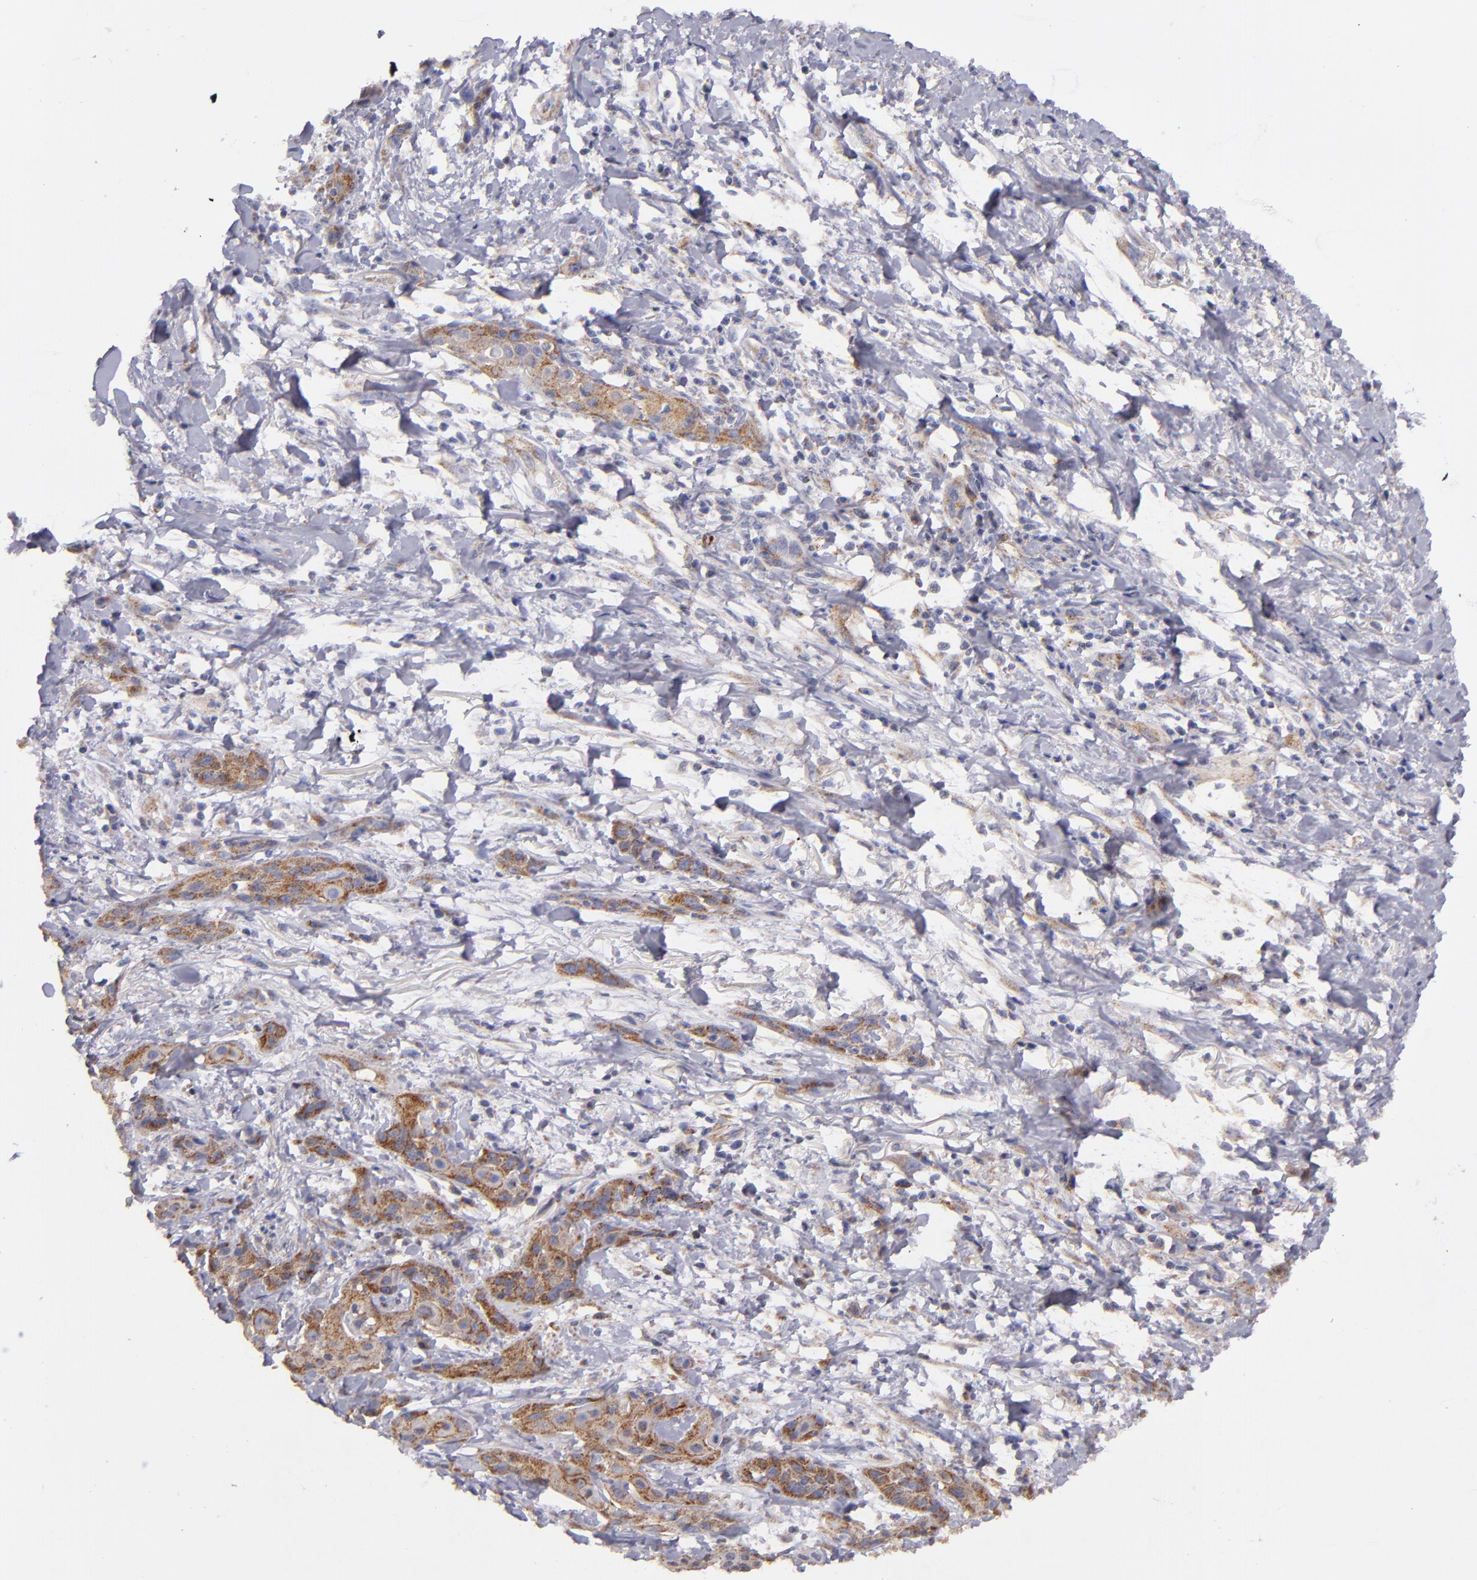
{"staining": {"intensity": "moderate", "quantity": ">75%", "location": "cytoplasmic/membranous"}, "tissue": "skin cancer", "cell_type": "Tumor cells", "image_type": "cancer", "snomed": [{"axis": "morphology", "description": "Squamous cell carcinoma, NOS"}, {"axis": "topography", "description": "Skin"}, {"axis": "topography", "description": "Anal"}], "caption": "This histopathology image displays skin squamous cell carcinoma stained with immunohistochemistry to label a protein in brown. The cytoplasmic/membranous of tumor cells show moderate positivity for the protein. Nuclei are counter-stained blue.", "gene": "CLTA", "patient": {"sex": "male", "age": 64}}